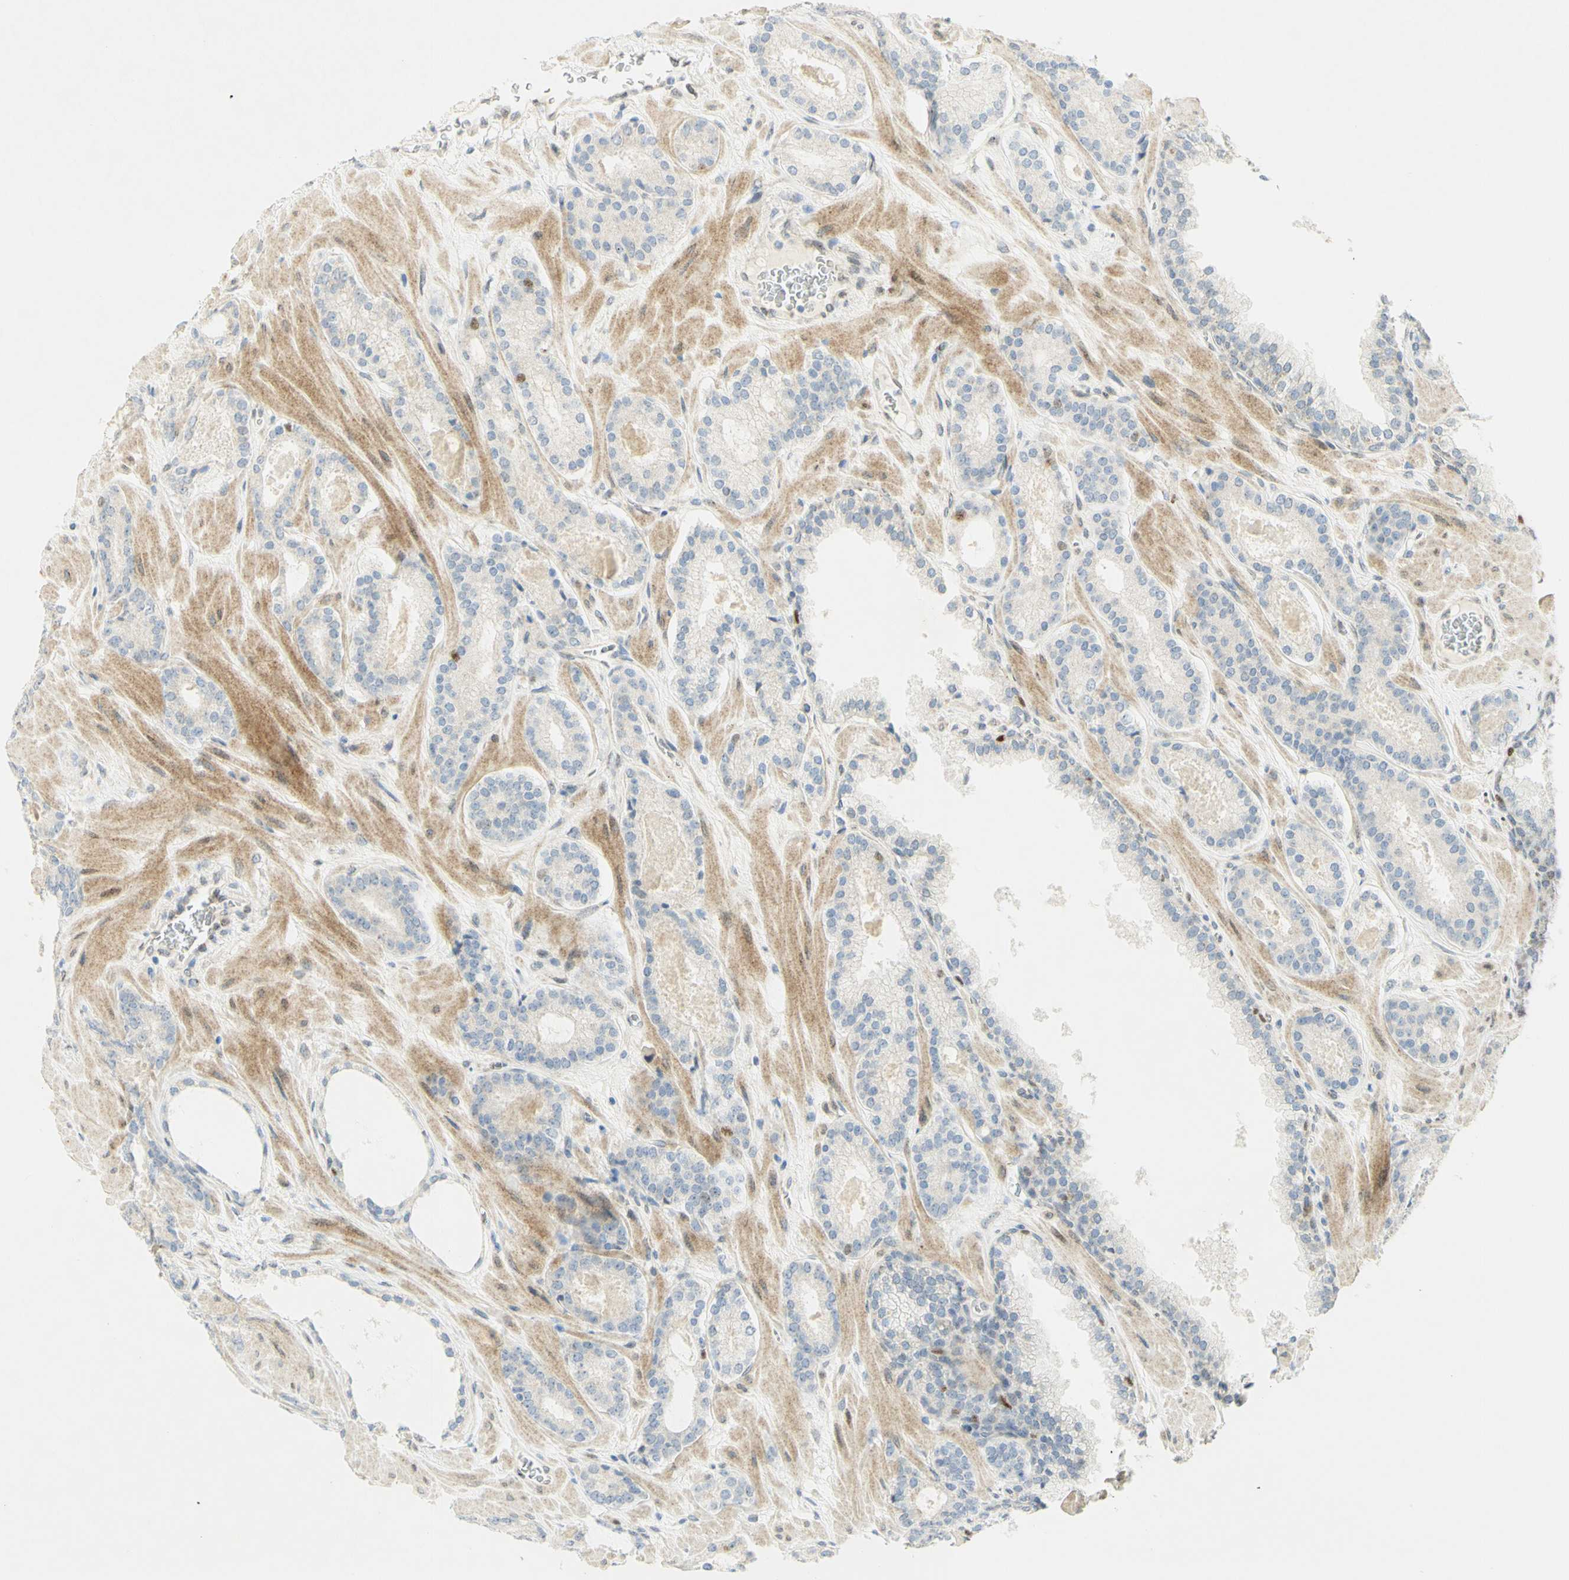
{"staining": {"intensity": "negative", "quantity": "none", "location": "none"}, "tissue": "prostate cancer", "cell_type": "Tumor cells", "image_type": "cancer", "snomed": [{"axis": "morphology", "description": "Adenocarcinoma, Low grade"}, {"axis": "topography", "description": "Prostate"}], "caption": "The immunohistochemistry (IHC) image has no significant staining in tumor cells of low-grade adenocarcinoma (prostate) tissue.", "gene": "E2F1", "patient": {"sex": "male", "age": 63}}